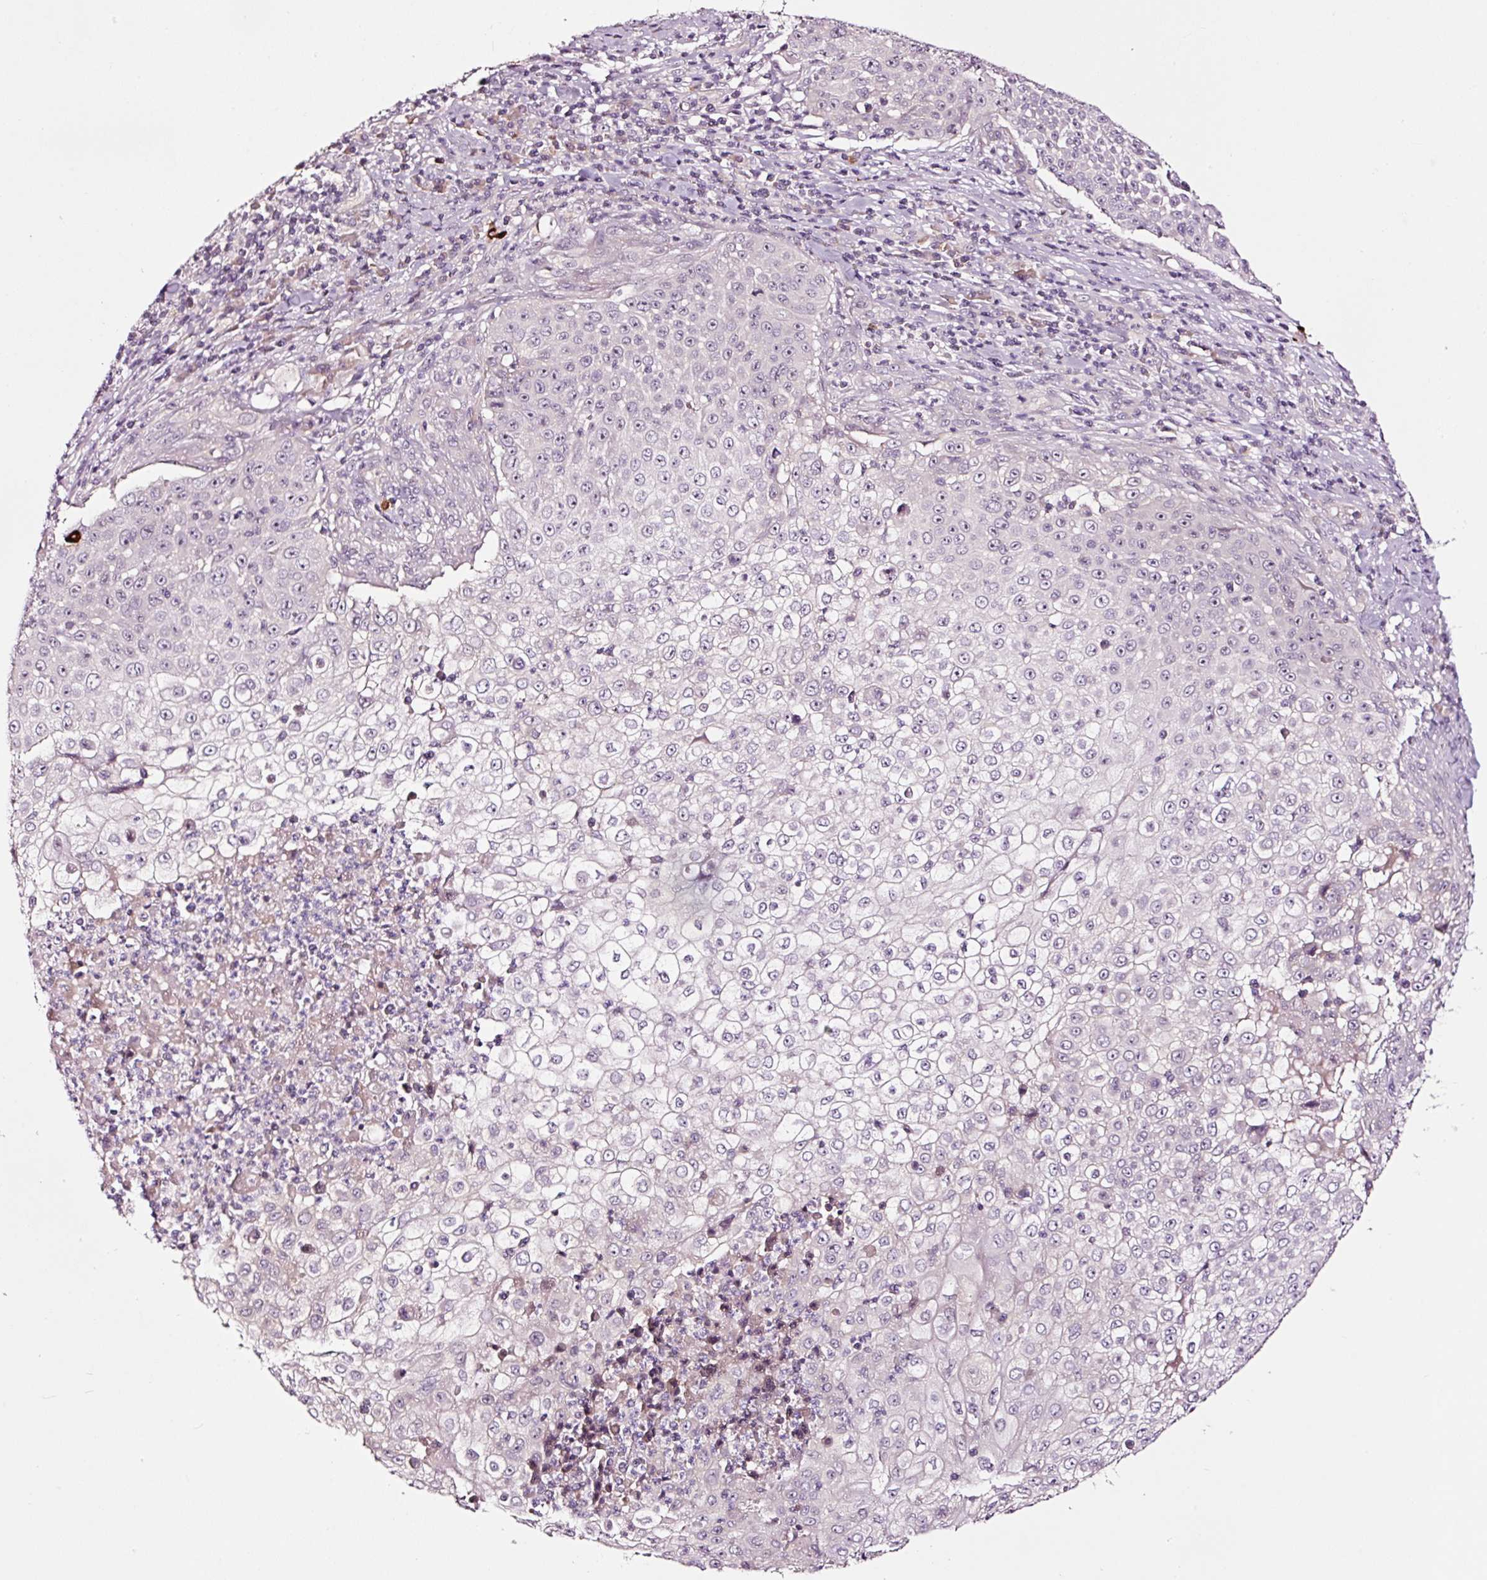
{"staining": {"intensity": "negative", "quantity": "none", "location": "none"}, "tissue": "skin cancer", "cell_type": "Tumor cells", "image_type": "cancer", "snomed": [{"axis": "morphology", "description": "Squamous cell carcinoma, NOS"}, {"axis": "topography", "description": "Skin"}], "caption": "Tumor cells are negative for brown protein staining in squamous cell carcinoma (skin).", "gene": "UTP14A", "patient": {"sex": "male", "age": 24}}